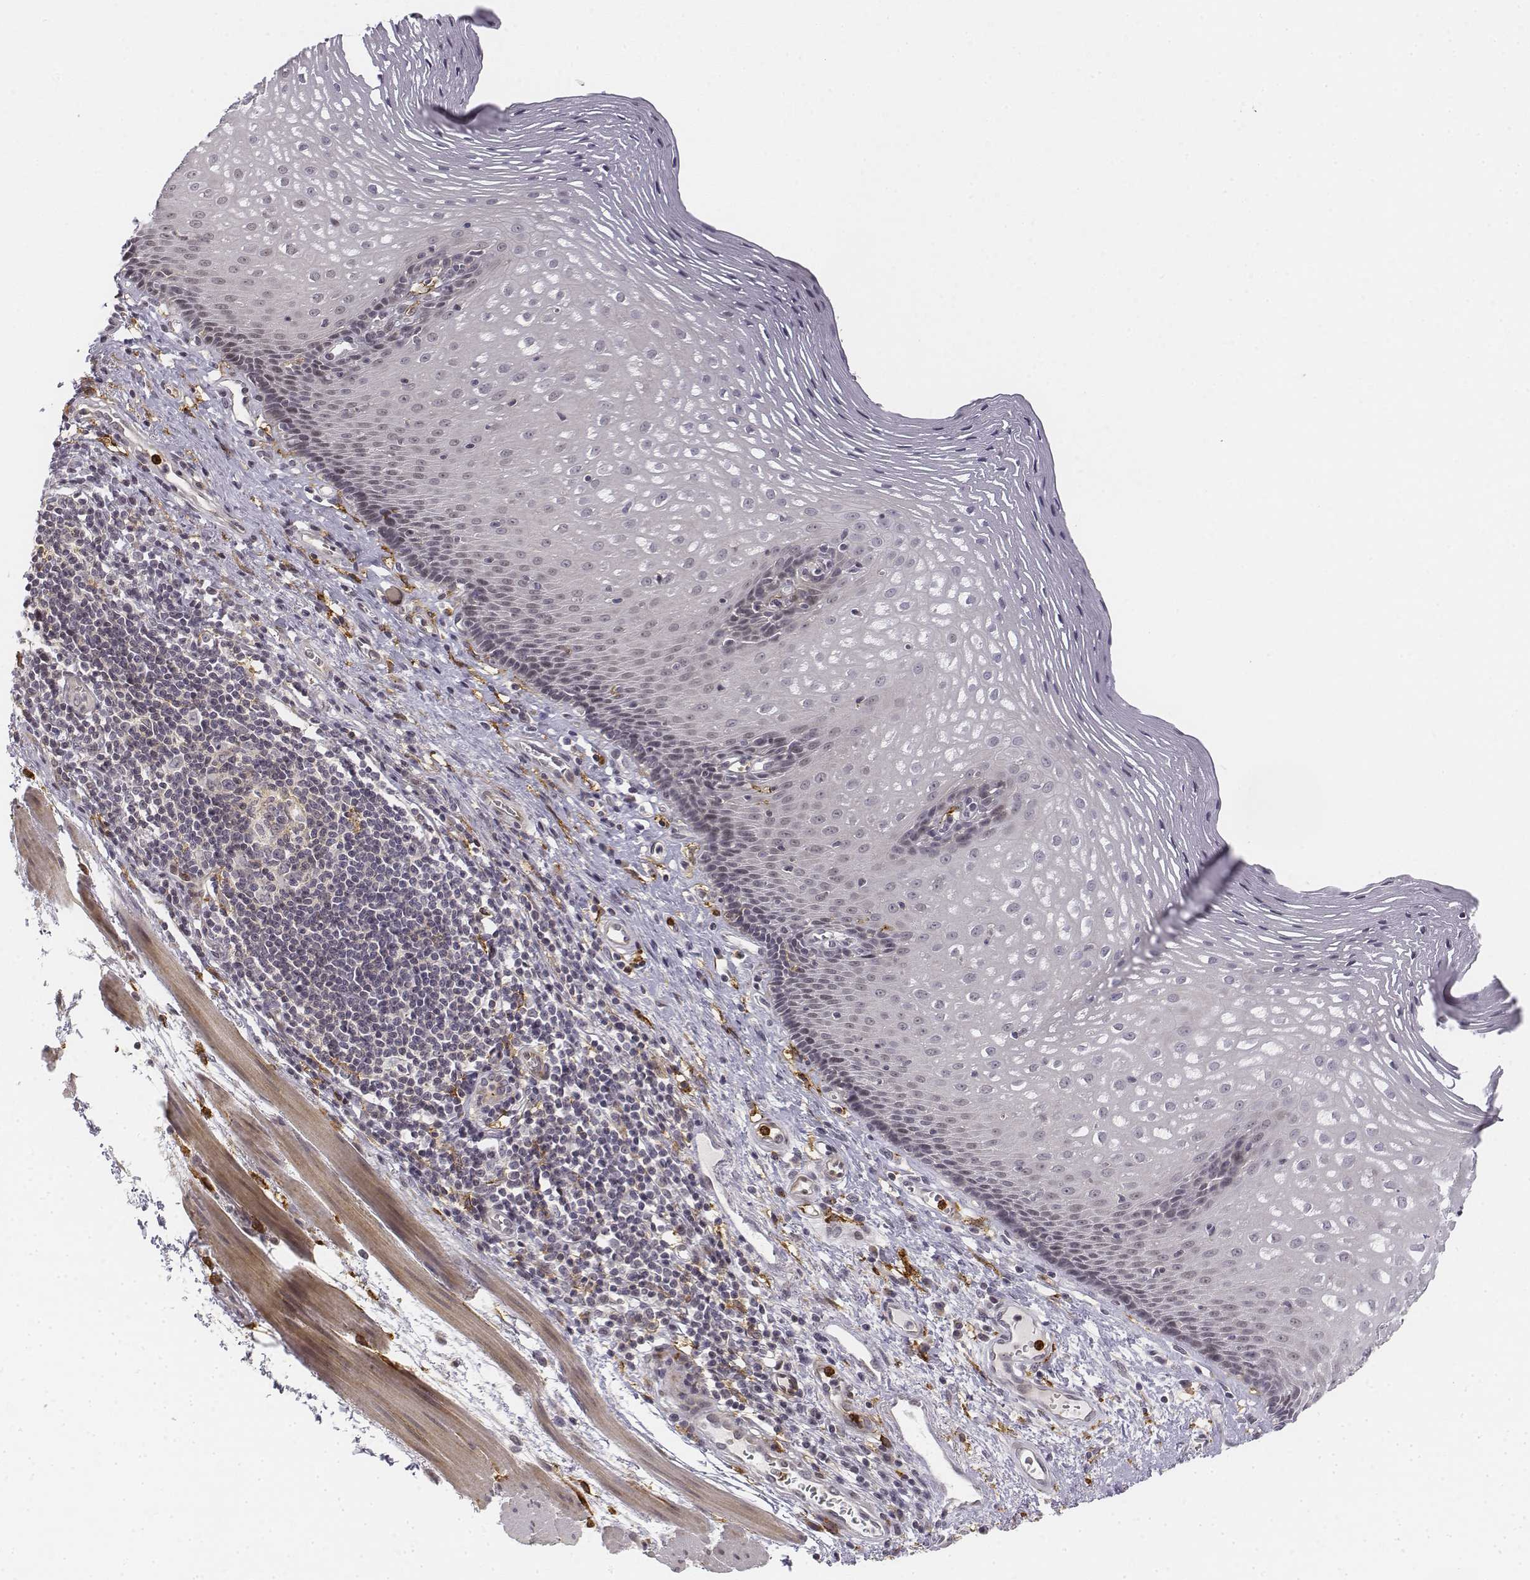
{"staining": {"intensity": "negative", "quantity": "none", "location": "none"}, "tissue": "esophagus", "cell_type": "Squamous epithelial cells", "image_type": "normal", "snomed": [{"axis": "morphology", "description": "Normal tissue, NOS"}, {"axis": "topography", "description": "Esophagus"}], "caption": "The image shows no significant positivity in squamous epithelial cells of esophagus. (DAB (3,3'-diaminobenzidine) immunohistochemistry (IHC) with hematoxylin counter stain).", "gene": "CD14", "patient": {"sex": "male", "age": 76}}